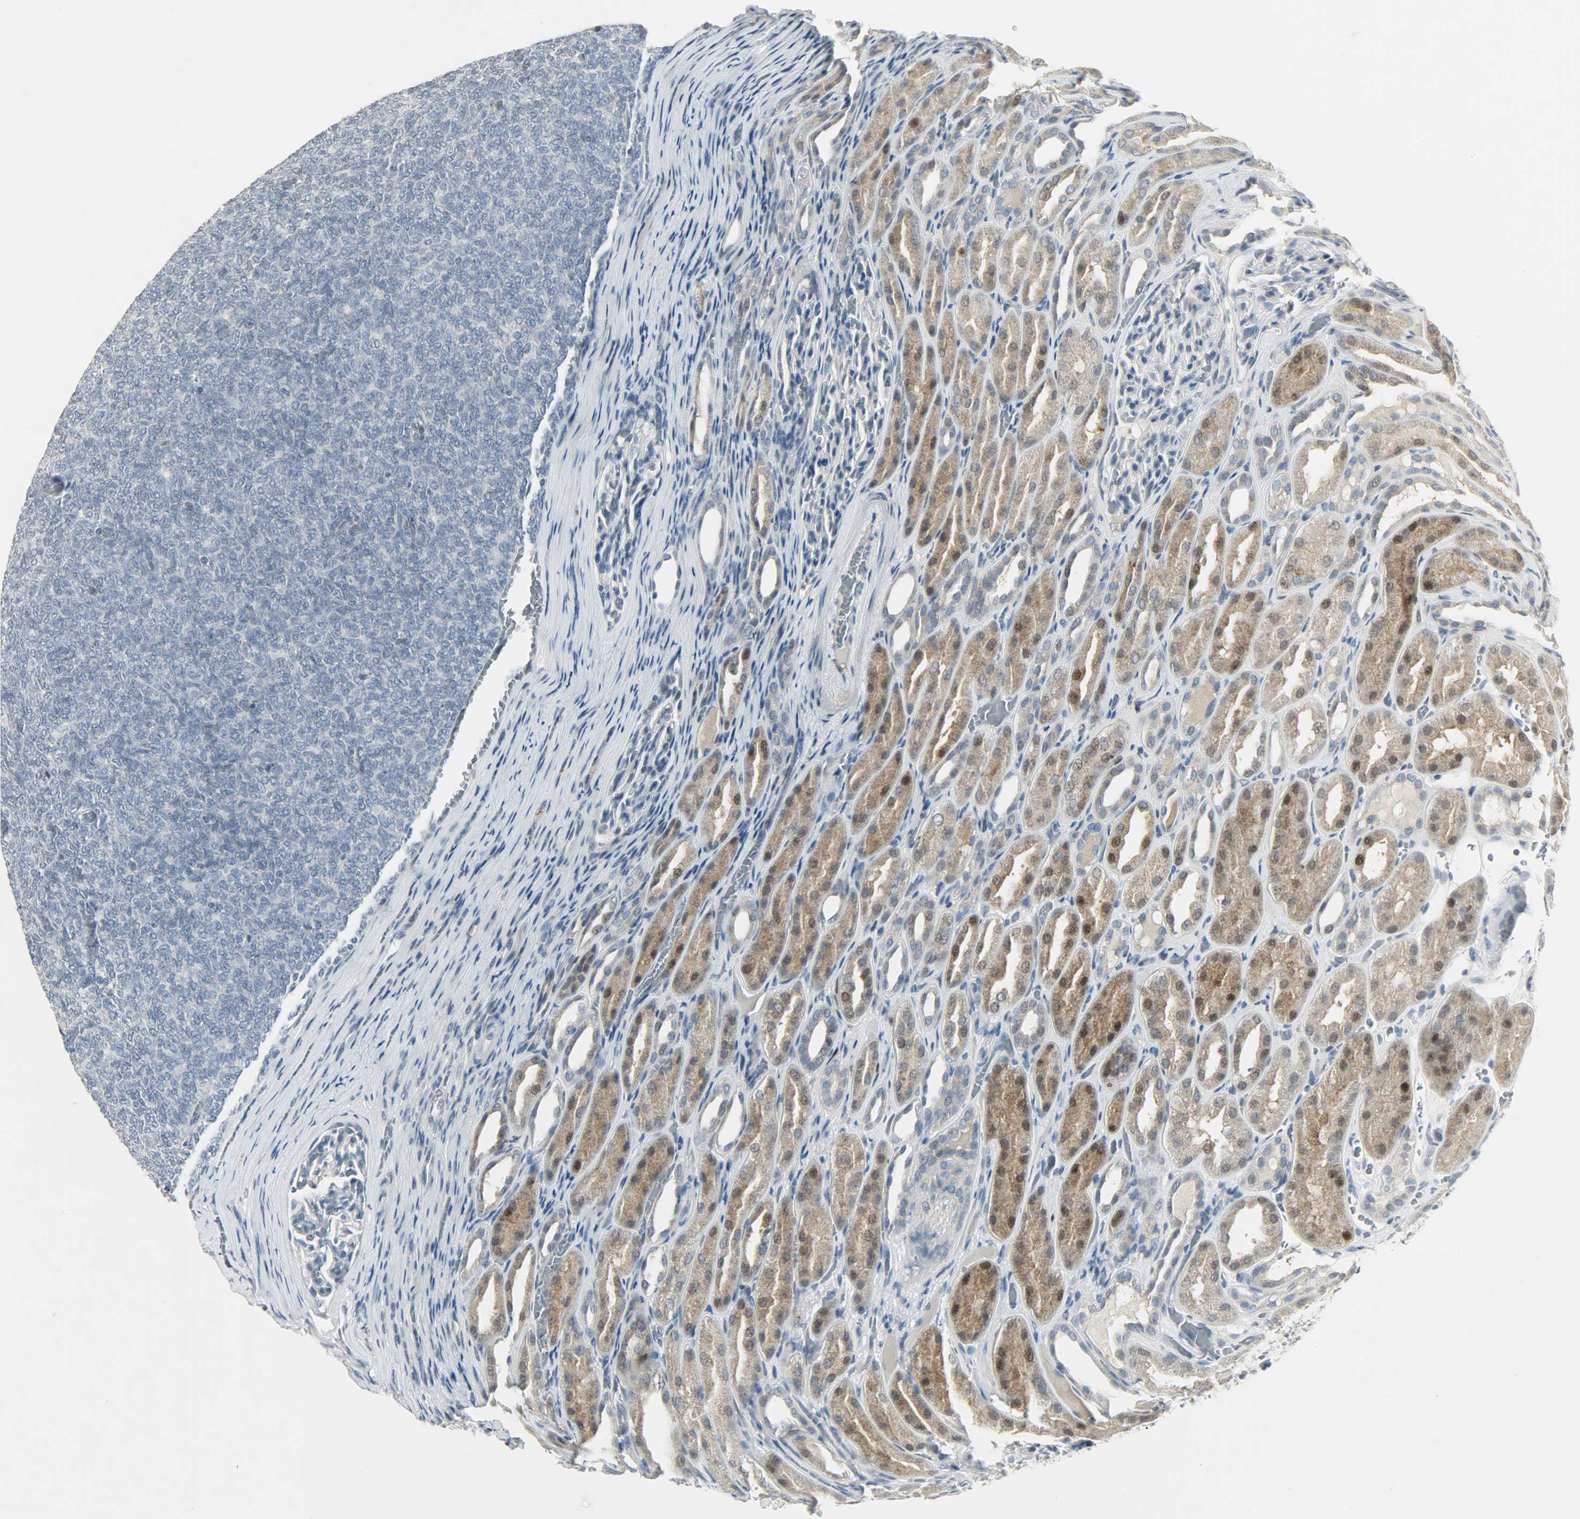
{"staining": {"intensity": "negative", "quantity": "none", "location": "none"}, "tissue": "renal cancer", "cell_type": "Tumor cells", "image_type": "cancer", "snomed": [{"axis": "morphology", "description": "Neoplasm, malignant, NOS"}, {"axis": "topography", "description": "Kidney"}], "caption": "Protein analysis of renal cancer (neoplasm (malignant)) reveals no significant staining in tumor cells.", "gene": "CAMK4", "patient": {"sex": "male", "age": 28}}